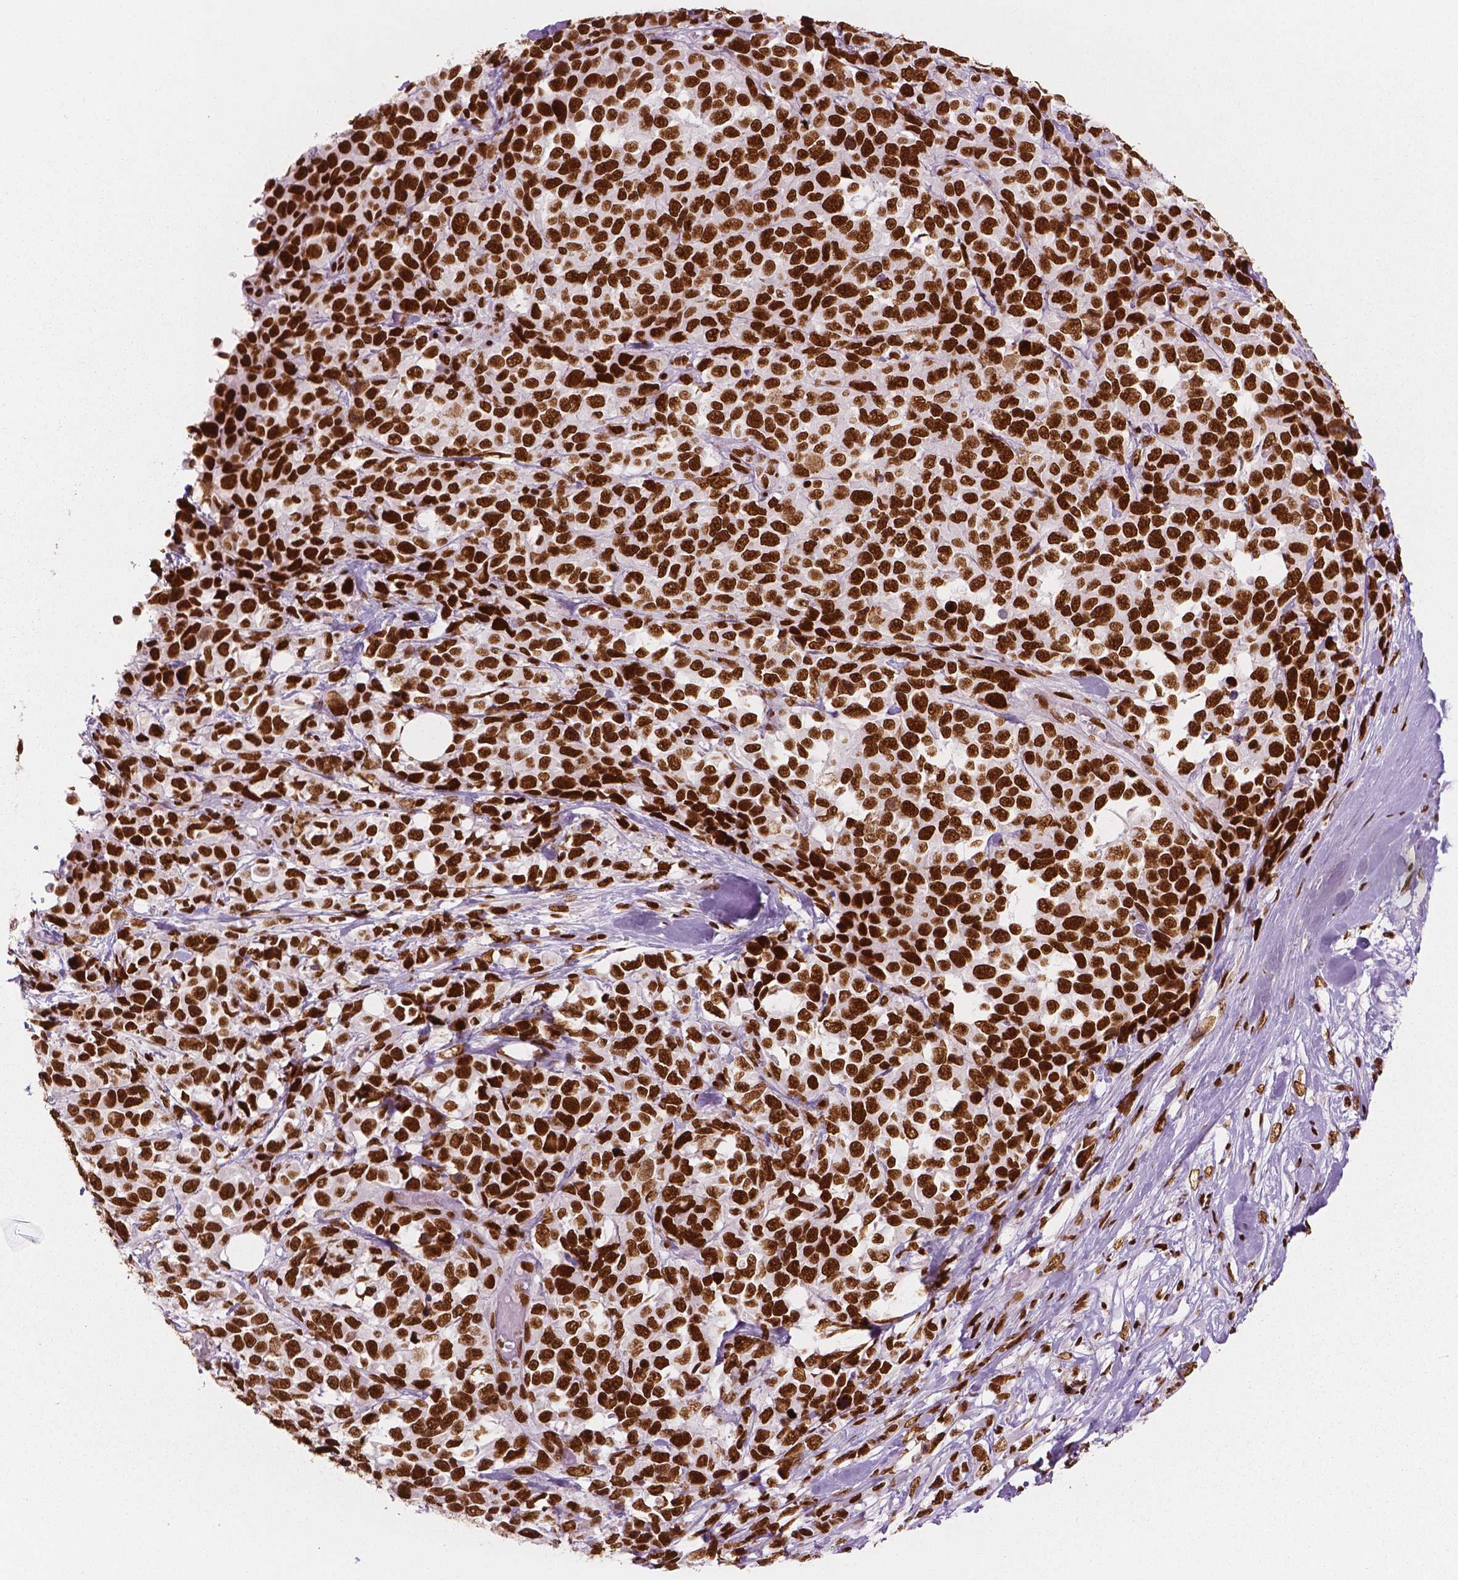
{"staining": {"intensity": "strong", "quantity": ">75%", "location": "nuclear"}, "tissue": "melanoma", "cell_type": "Tumor cells", "image_type": "cancer", "snomed": [{"axis": "morphology", "description": "Malignant melanoma, Metastatic site"}, {"axis": "topography", "description": "Skin"}], "caption": "DAB (3,3'-diaminobenzidine) immunohistochemical staining of human malignant melanoma (metastatic site) shows strong nuclear protein expression in approximately >75% of tumor cells. (brown staining indicates protein expression, while blue staining denotes nuclei).", "gene": "BRD4", "patient": {"sex": "male", "age": 84}}